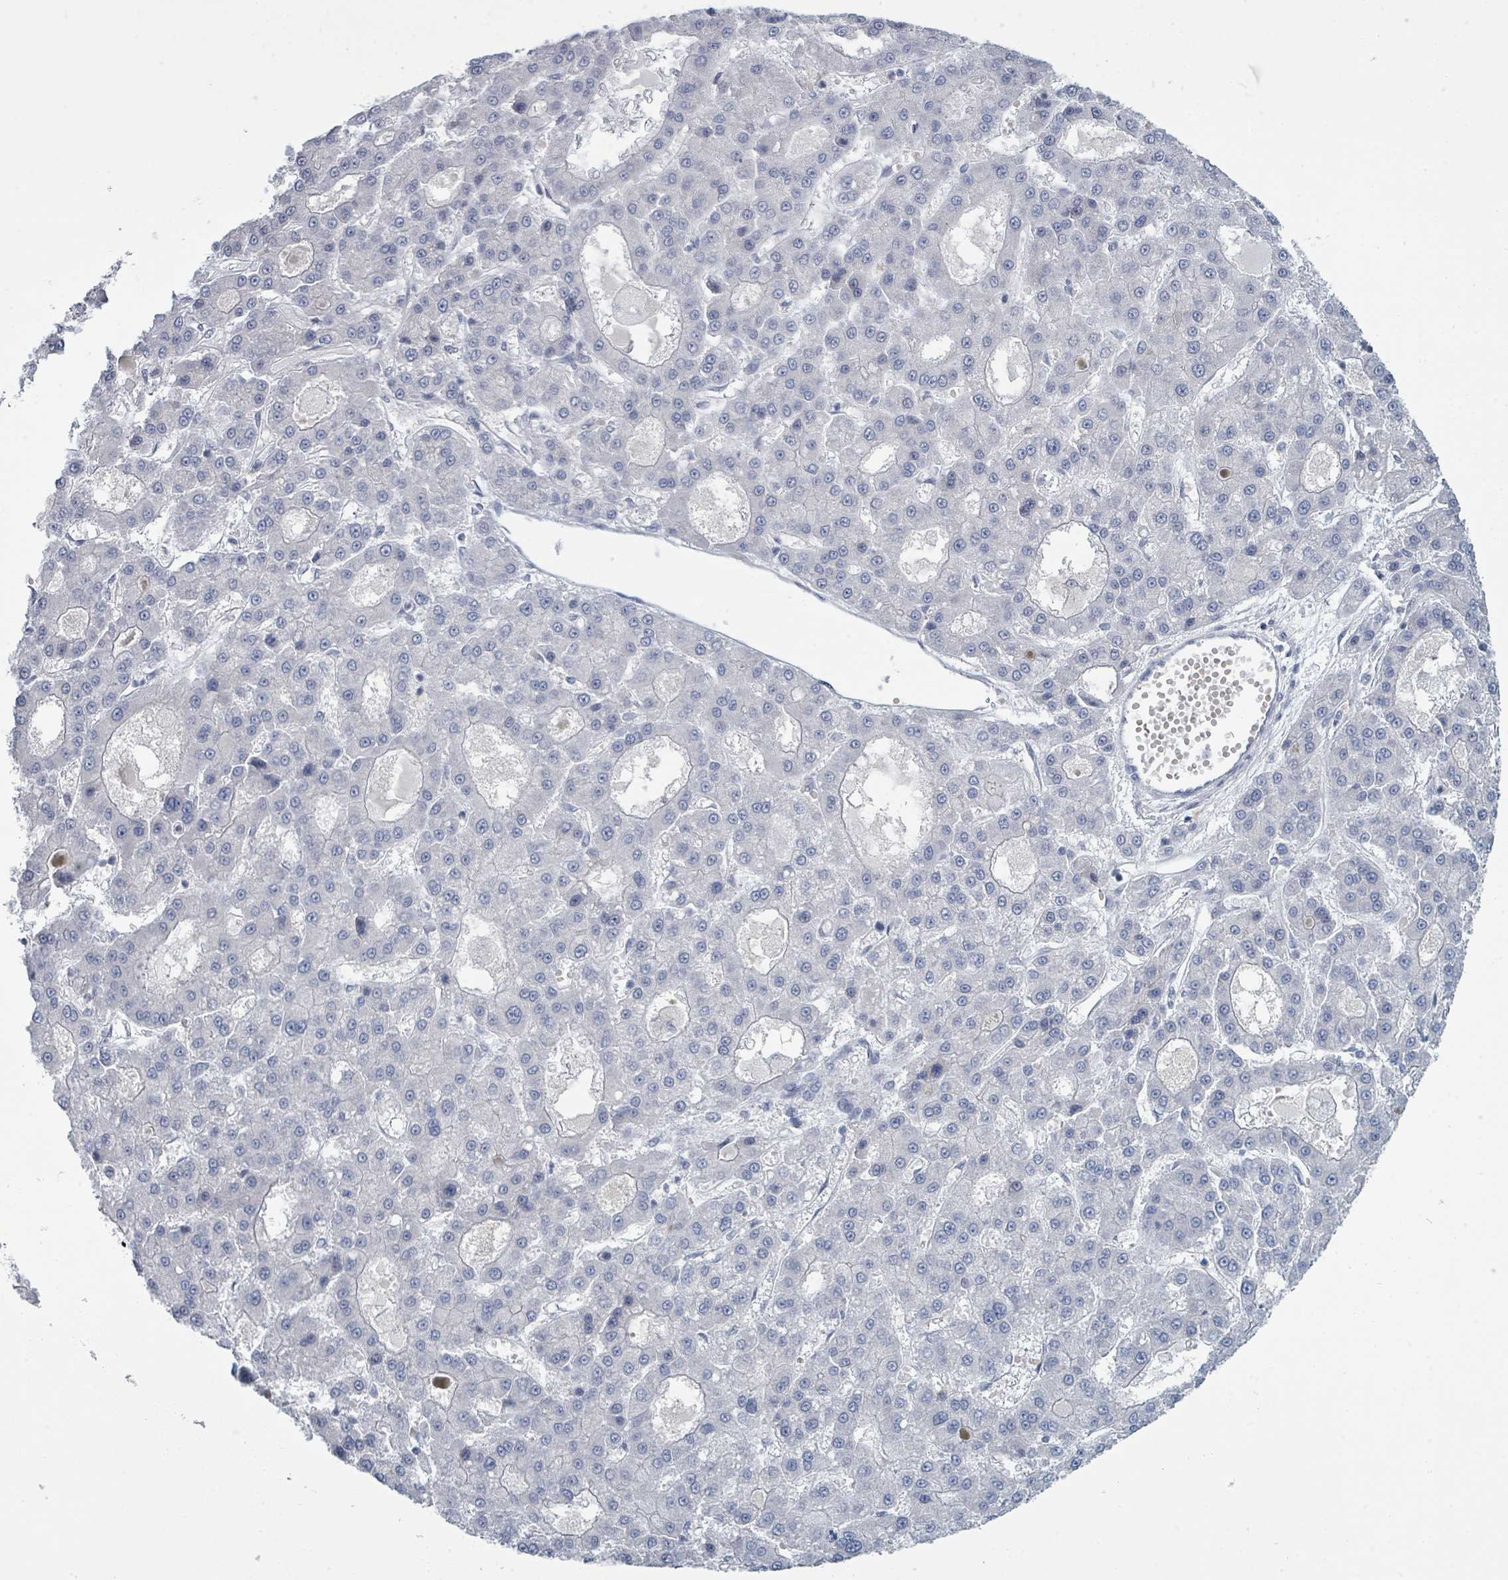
{"staining": {"intensity": "negative", "quantity": "none", "location": "none"}, "tissue": "liver cancer", "cell_type": "Tumor cells", "image_type": "cancer", "snomed": [{"axis": "morphology", "description": "Carcinoma, Hepatocellular, NOS"}, {"axis": "topography", "description": "Liver"}], "caption": "High magnification brightfield microscopy of liver cancer (hepatocellular carcinoma) stained with DAB (3,3'-diaminobenzidine) (brown) and counterstained with hematoxylin (blue): tumor cells show no significant positivity. (Stains: DAB immunohistochemistry with hematoxylin counter stain, Microscopy: brightfield microscopy at high magnification).", "gene": "SLC25A45", "patient": {"sex": "male", "age": 70}}